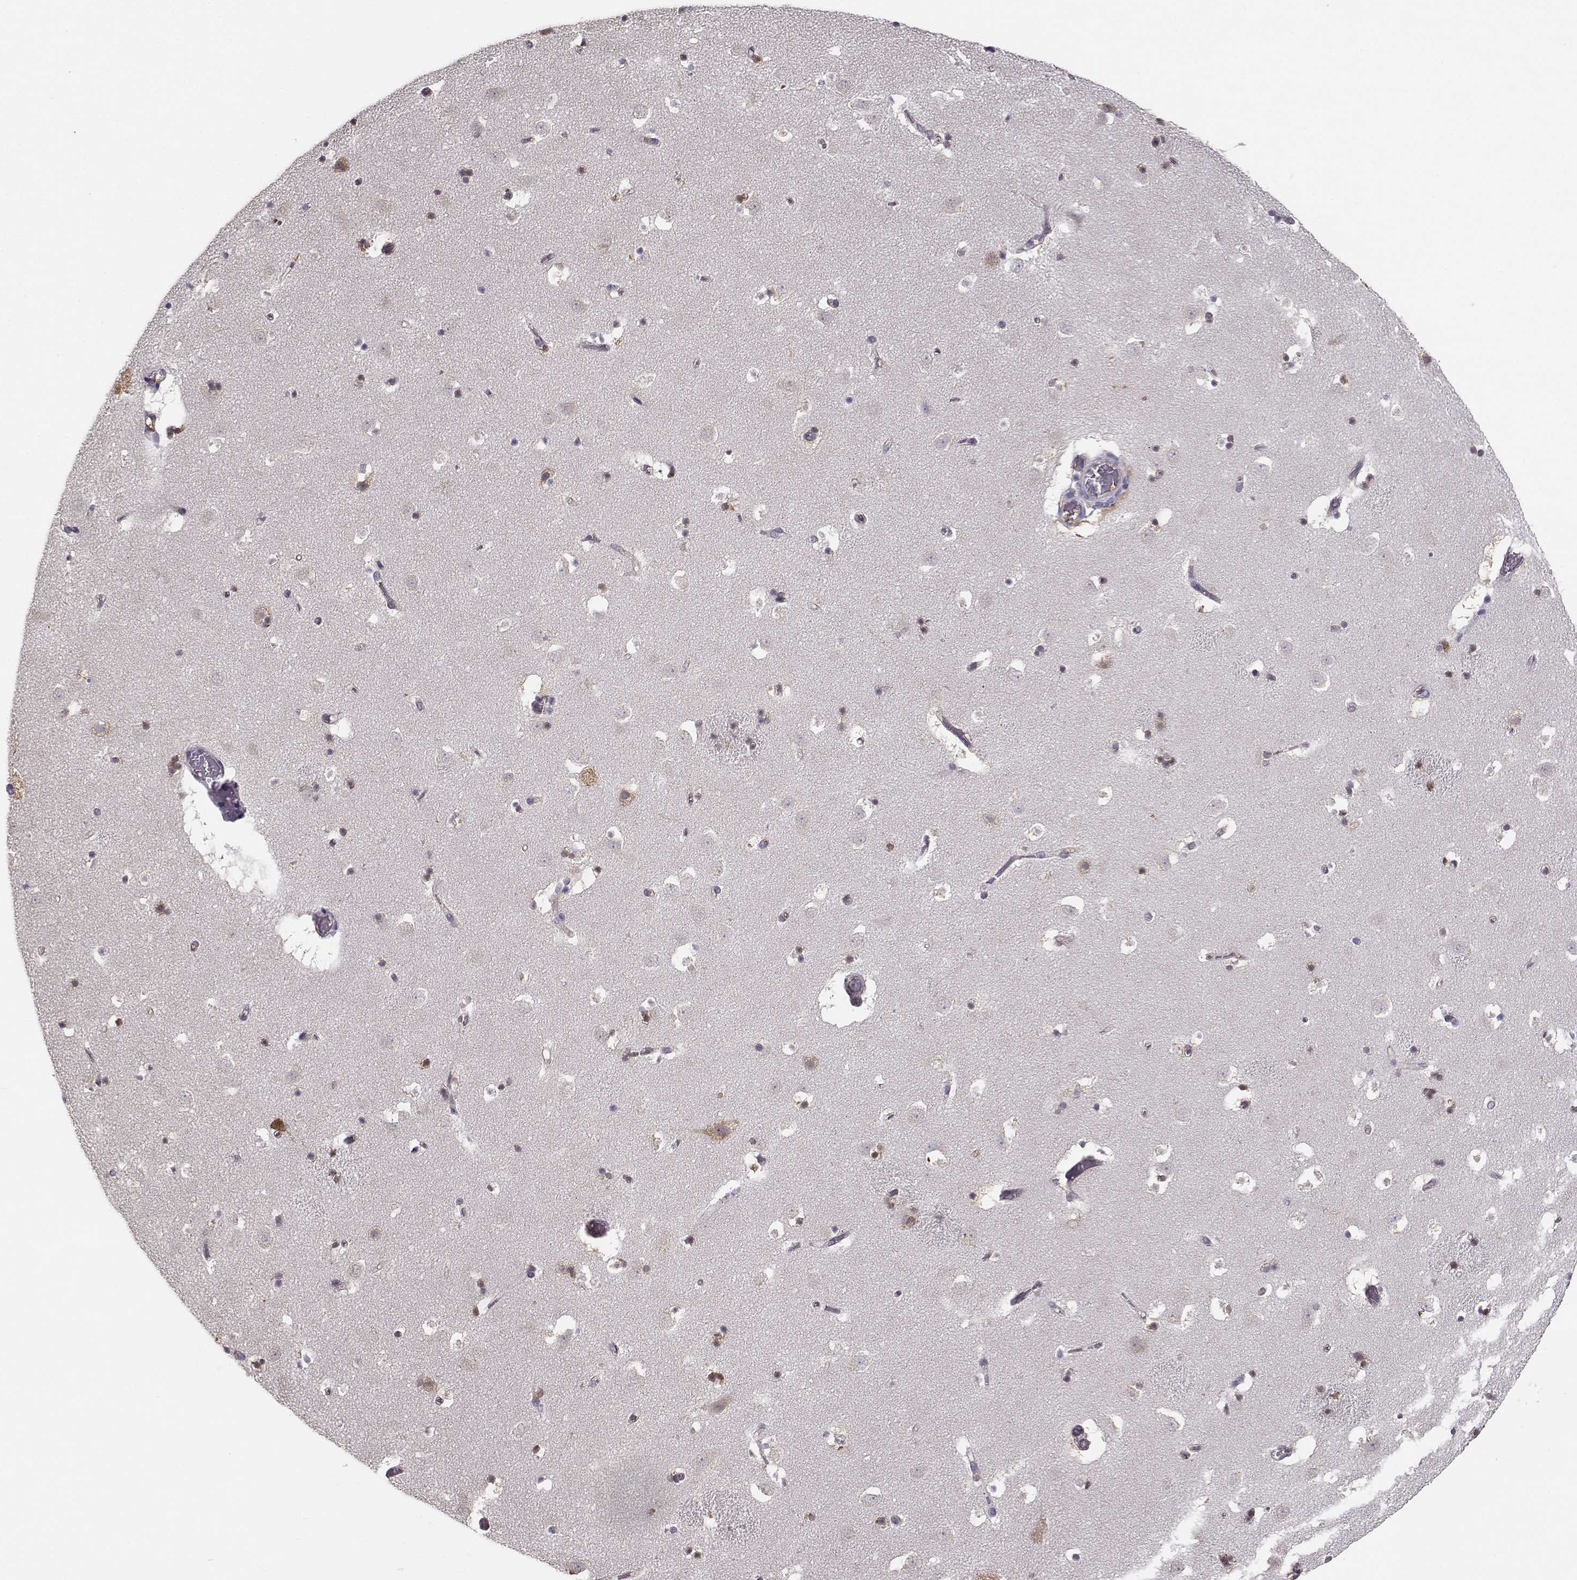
{"staining": {"intensity": "negative", "quantity": "none", "location": "none"}, "tissue": "caudate", "cell_type": "Glial cells", "image_type": "normal", "snomed": [{"axis": "morphology", "description": "Normal tissue, NOS"}, {"axis": "topography", "description": "Lateral ventricle wall"}], "caption": "Immunohistochemistry of unremarkable caudate displays no expression in glial cells. (Stains: DAB immunohistochemistry (IHC) with hematoxylin counter stain, Microscopy: brightfield microscopy at high magnification).", "gene": "BEND6", "patient": {"sex": "female", "age": 42}}